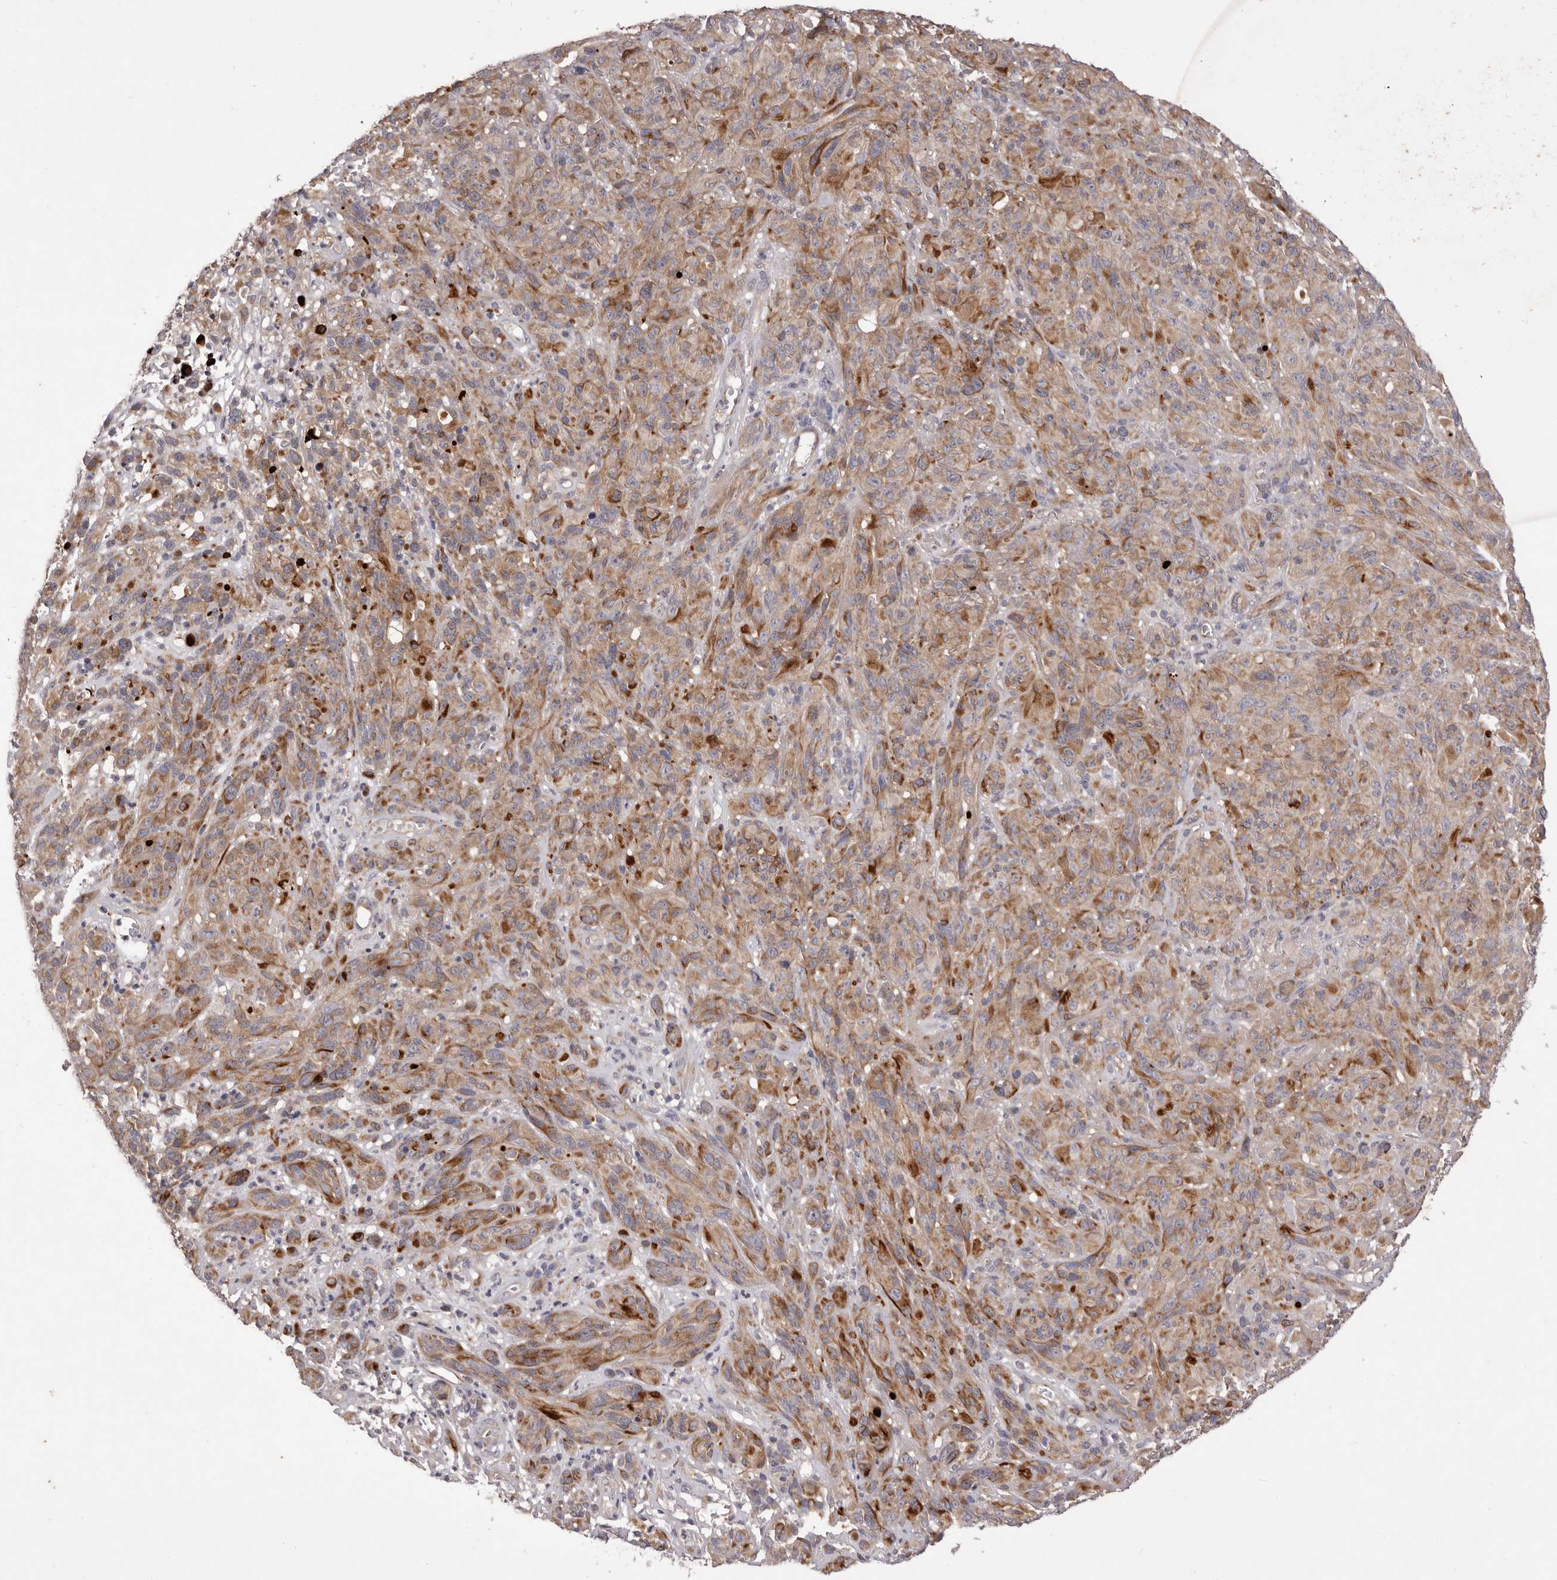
{"staining": {"intensity": "weak", "quantity": ">75%", "location": "cytoplasmic/membranous"}, "tissue": "melanoma", "cell_type": "Tumor cells", "image_type": "cancer", "snomed": [{"axis": "morphology", "description": "Malignant melanoma, NOS"}, {"axis": "topography", "description": "Skin of head"}], "caption": "Immunohistochemical staining of human malignant melanoma reveals low levels of weak cytoplasmic/membranous protein positivity in approximately >75% of tumor cells.", "gene": "PNRC1", "patient": {"sex": "male", "age": 96}}